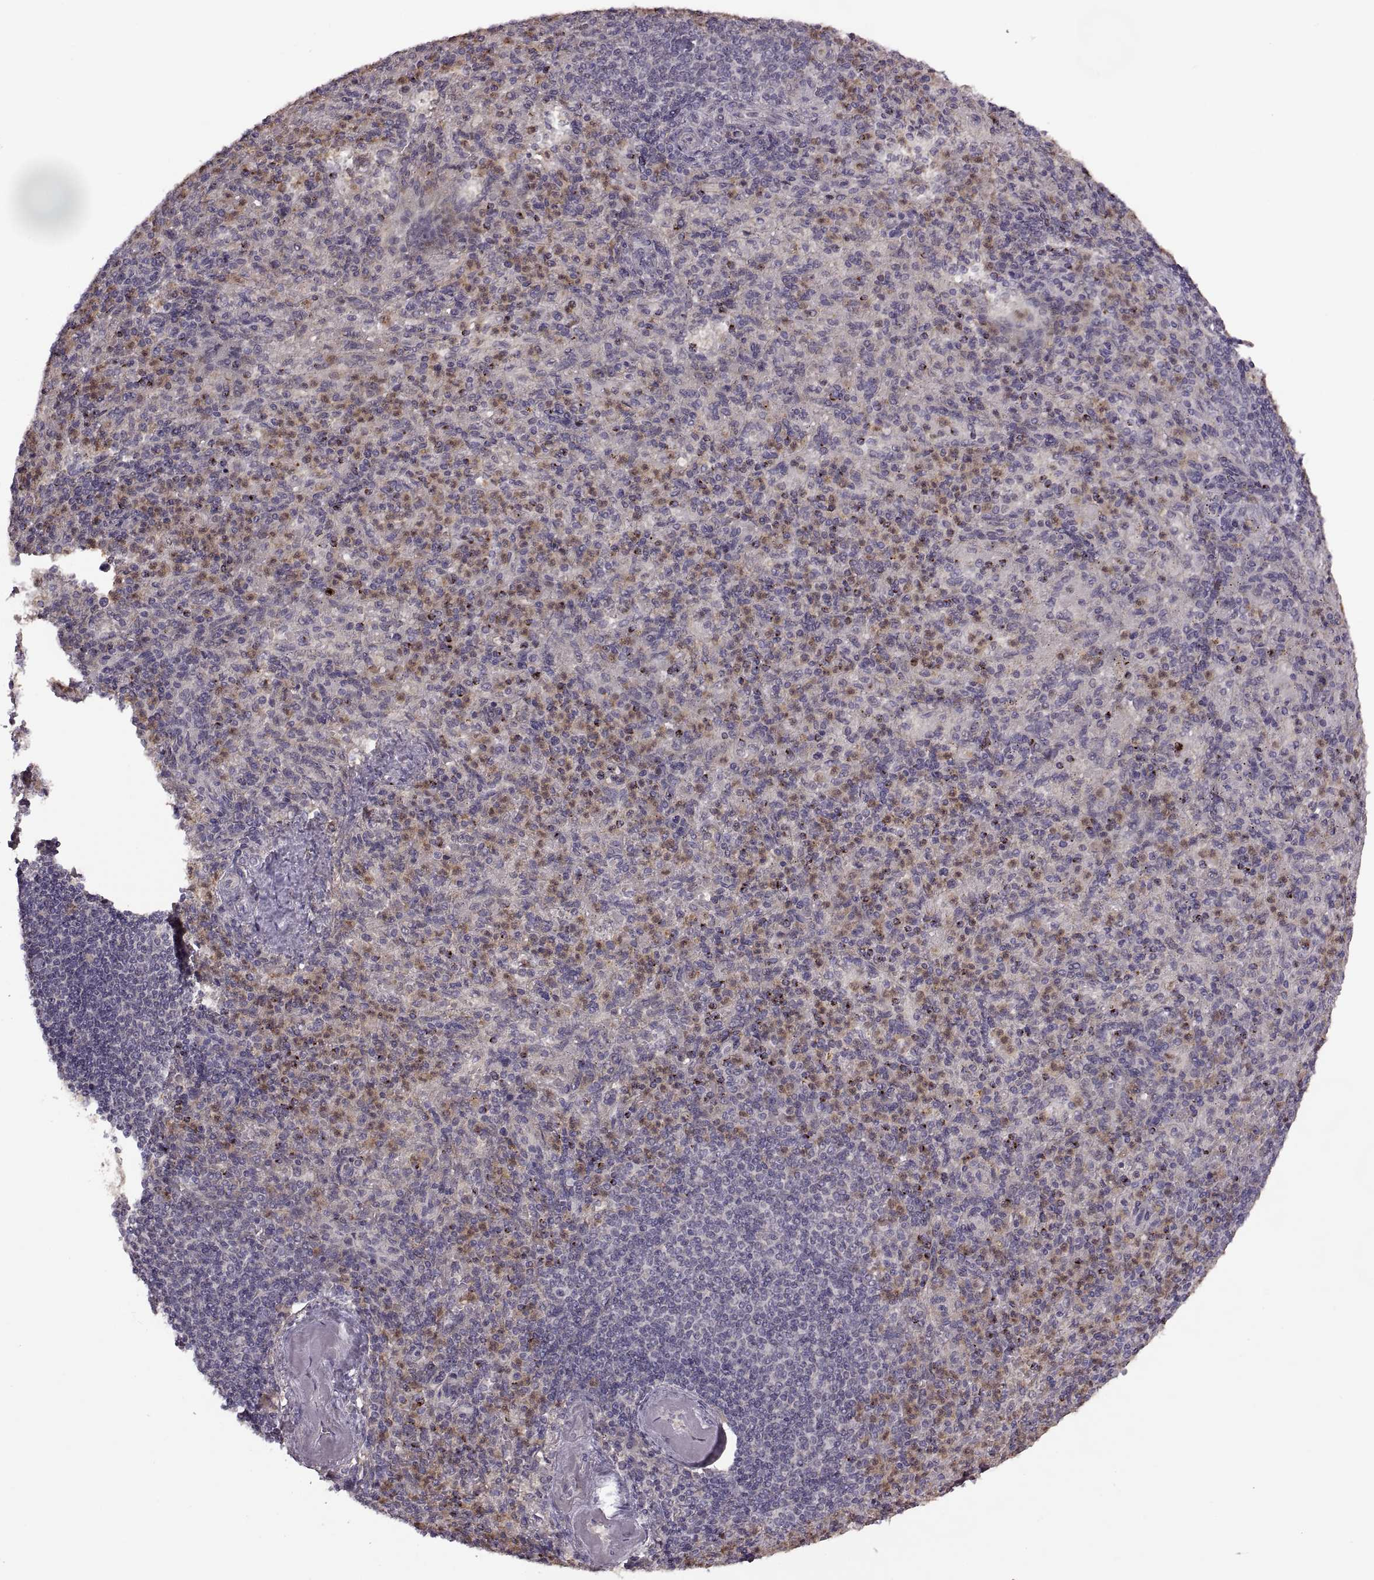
{"staining": {"intensity": "moderate", "quantity": "<25%", "location": "cytoplasmic/membranous"}, "tissue": "spleen", "cell_type": "Cells in red pulp", "image_type": "normal", "snomed": [{"axis": "morphology", "description": "Normal tissue, NOS"}, {"axis": "topography", "description": "Spleen"}], "caption": "Protein expression analysis of normal spleen exhibits moderate cytoplasmic/membranous positivity in approximately <25% of cells in red pulp.", "gene": "PIERCE1", "patient": {"sex": "female", "age": 74}}